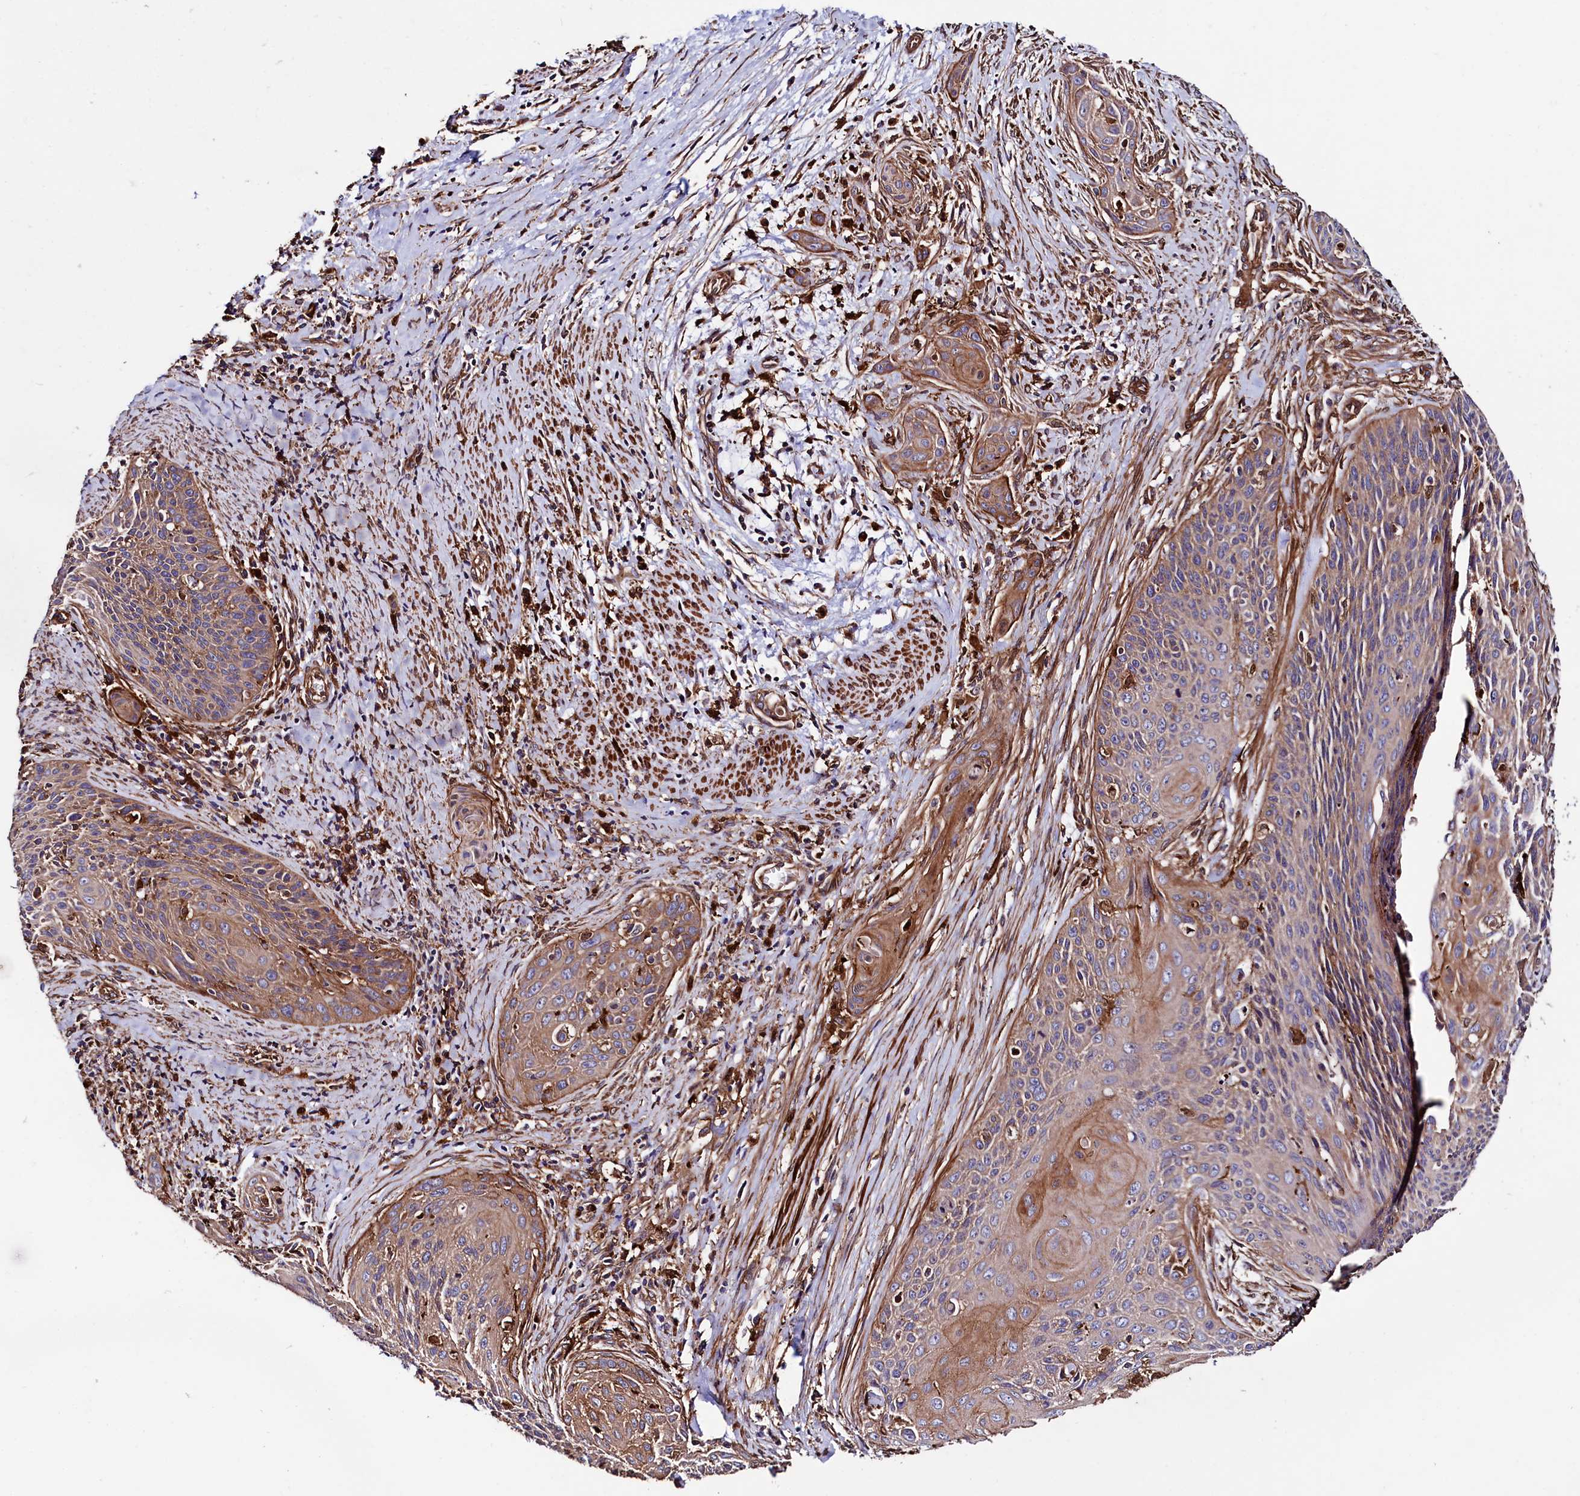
{"staining": {"intensity": "moderate", "quantity": ">75%", "location": "cytoplasmic/membranous"}, "tissue": "cervical cancer", "cell_type": "Tumor cells", "image_type": "cancer", "snomed": [{"axis": "morphology", "description": "Squamous cell carcinoma, NOS"}, {"axis": "topography", "description": "Cervix"}], "caption": "Cervical cancer stained for a protein (brown) exhibits moderate cytoplasmic/membranous positive staining in approximately >75% of tumor cells.", "gene": "STAMBPL1", "patient": {"sex": "female", "age": 55}}